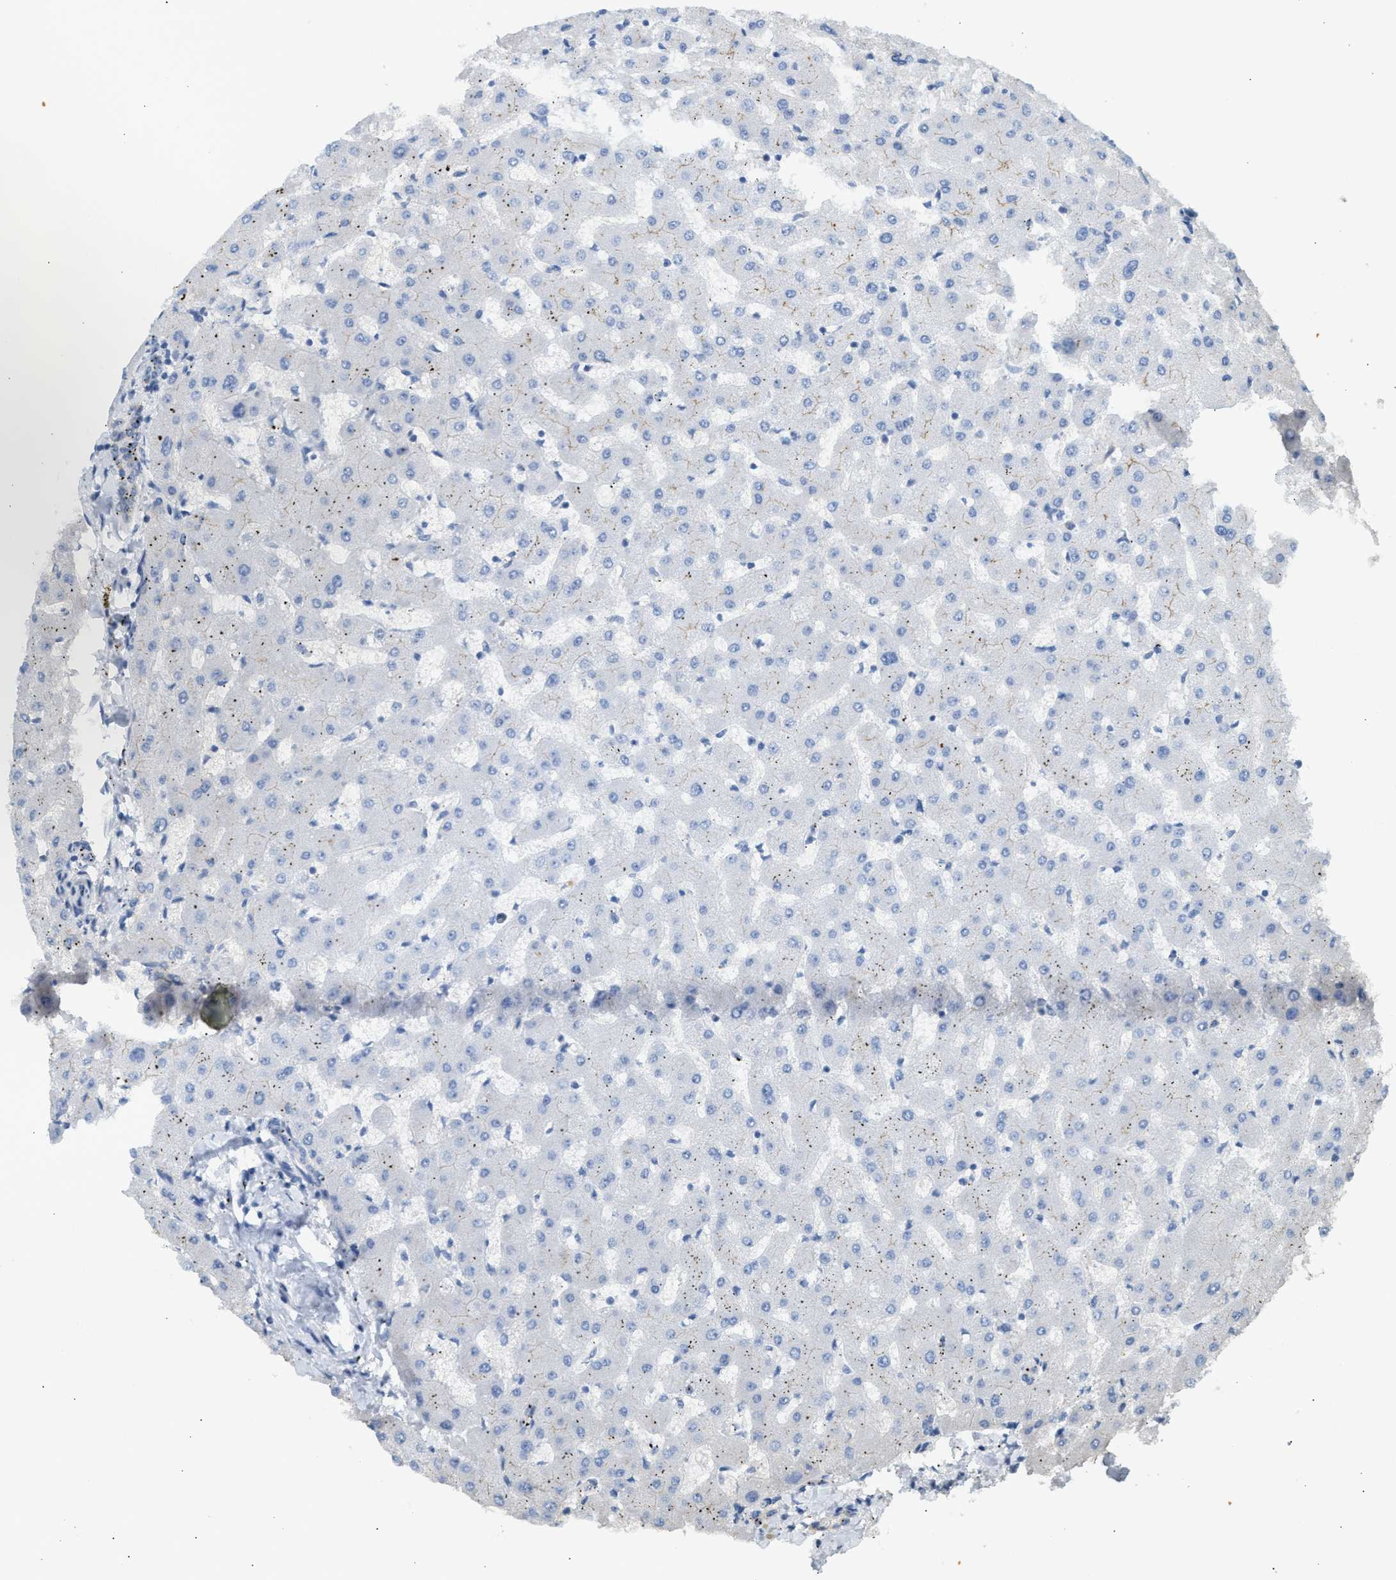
{"staining": {"intensity": "negative", "quantity": "none", "location": "none"}, "tissue": "liver", "cell_type": "Cholangiocytes", "image_type": "normal", "snomed": [{"axis": "morphology", "description": "Normal tissue, NOS"}, {"axis": "topography", "description": "Liver"}], "caption": "IHC of unremarkable liver reveals no positivity in cholangiocytes.", "gene": "ERBB2", "patient": {"sex": "female", "age": 63}}